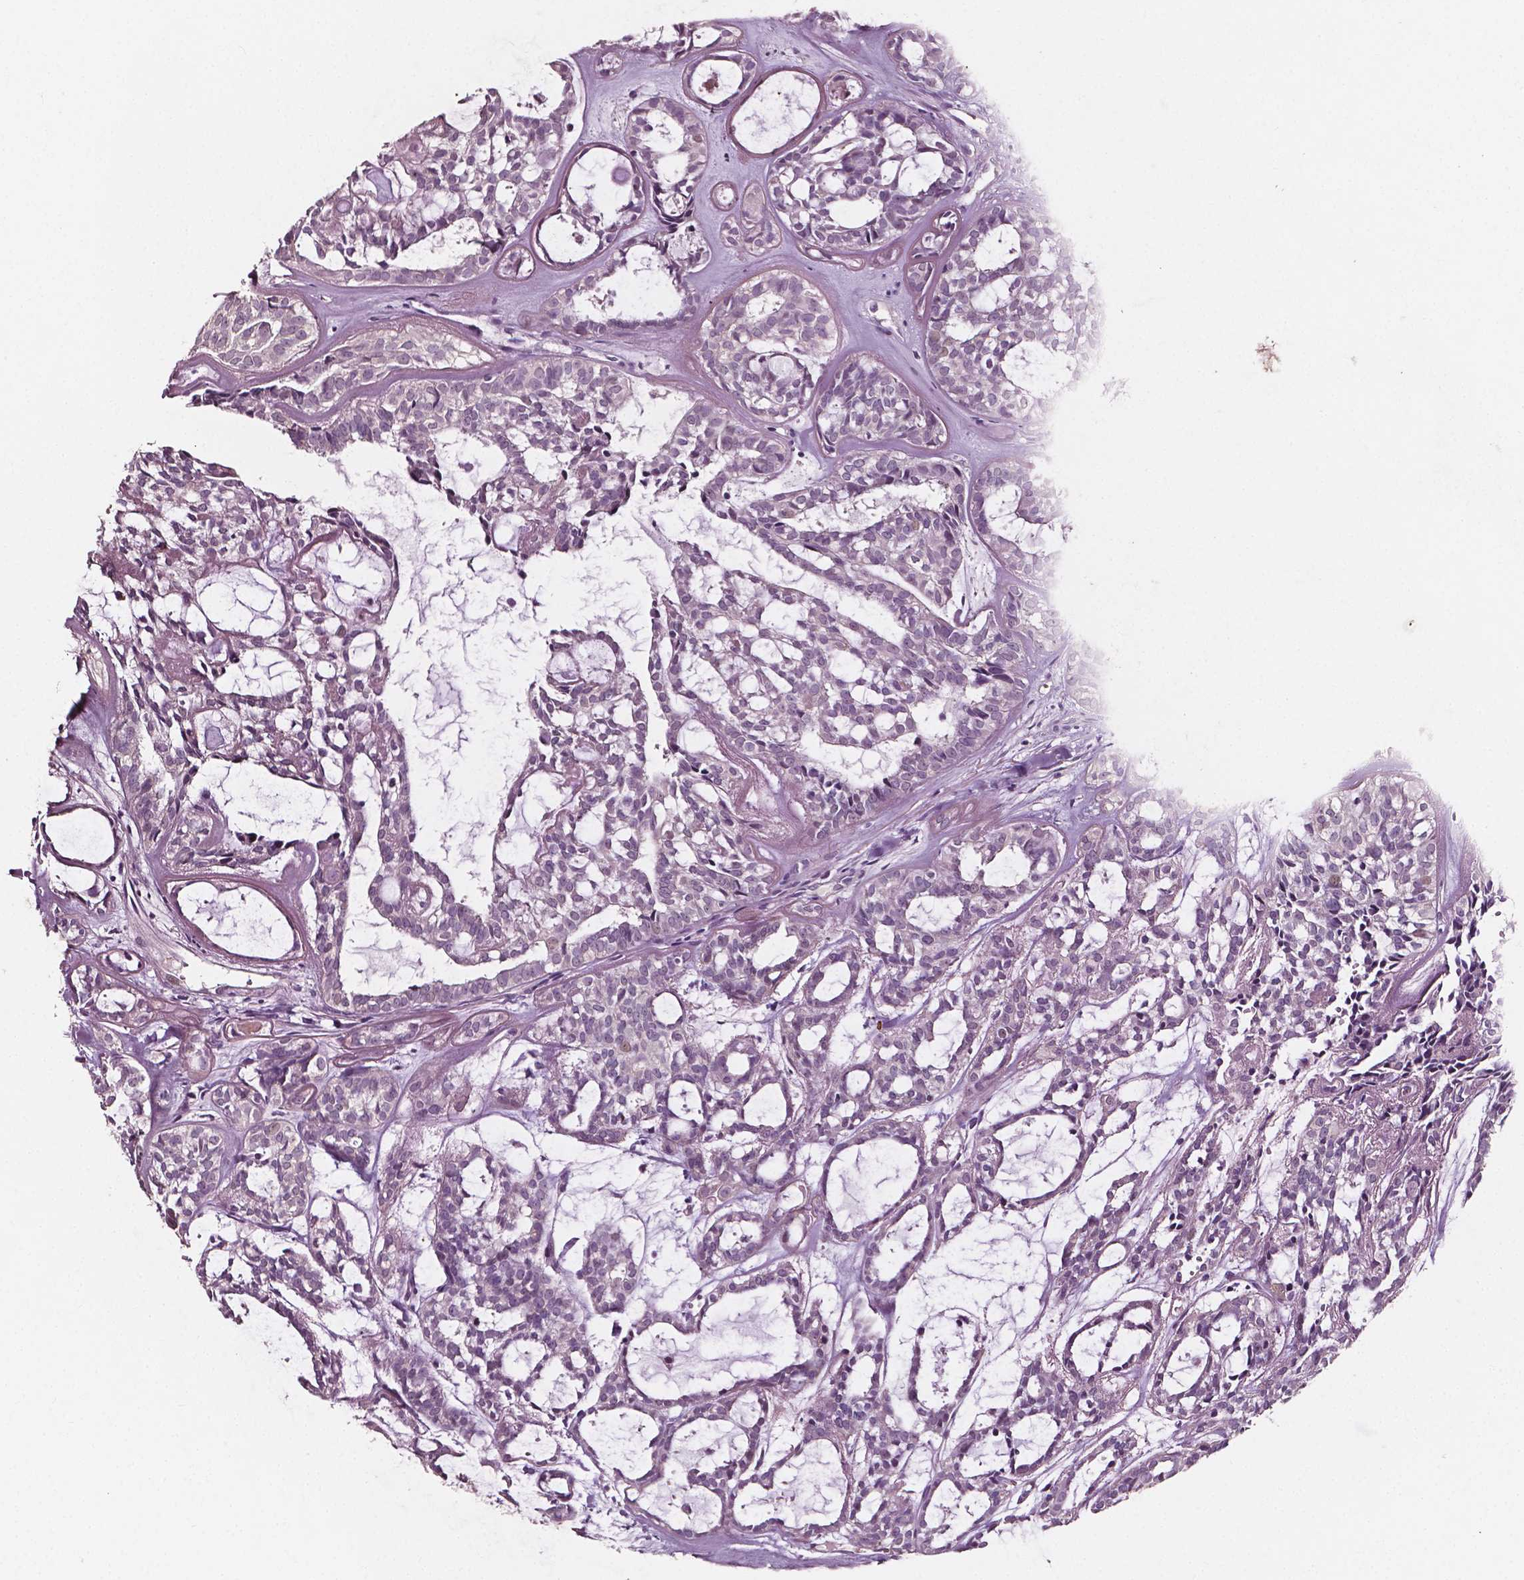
{"staining": {"intensity": "negative", "quantity": "none", "location": "none"}, "tissue": "head and neck cancer", "cell_type": "Tumor cells", "image_type": "cancer", "snomed": [{"axis": "morphology", "description": "Adenocarcinoma, NOS"}, {"axis": "topography", "description": "Head-Neck"}], "caption": "Head and neck cancer stained for a protein using IHC reveals no positivity tumor cells.", "gene": "PLA2R1", "patient": {"sex": "female", "age": 62}}